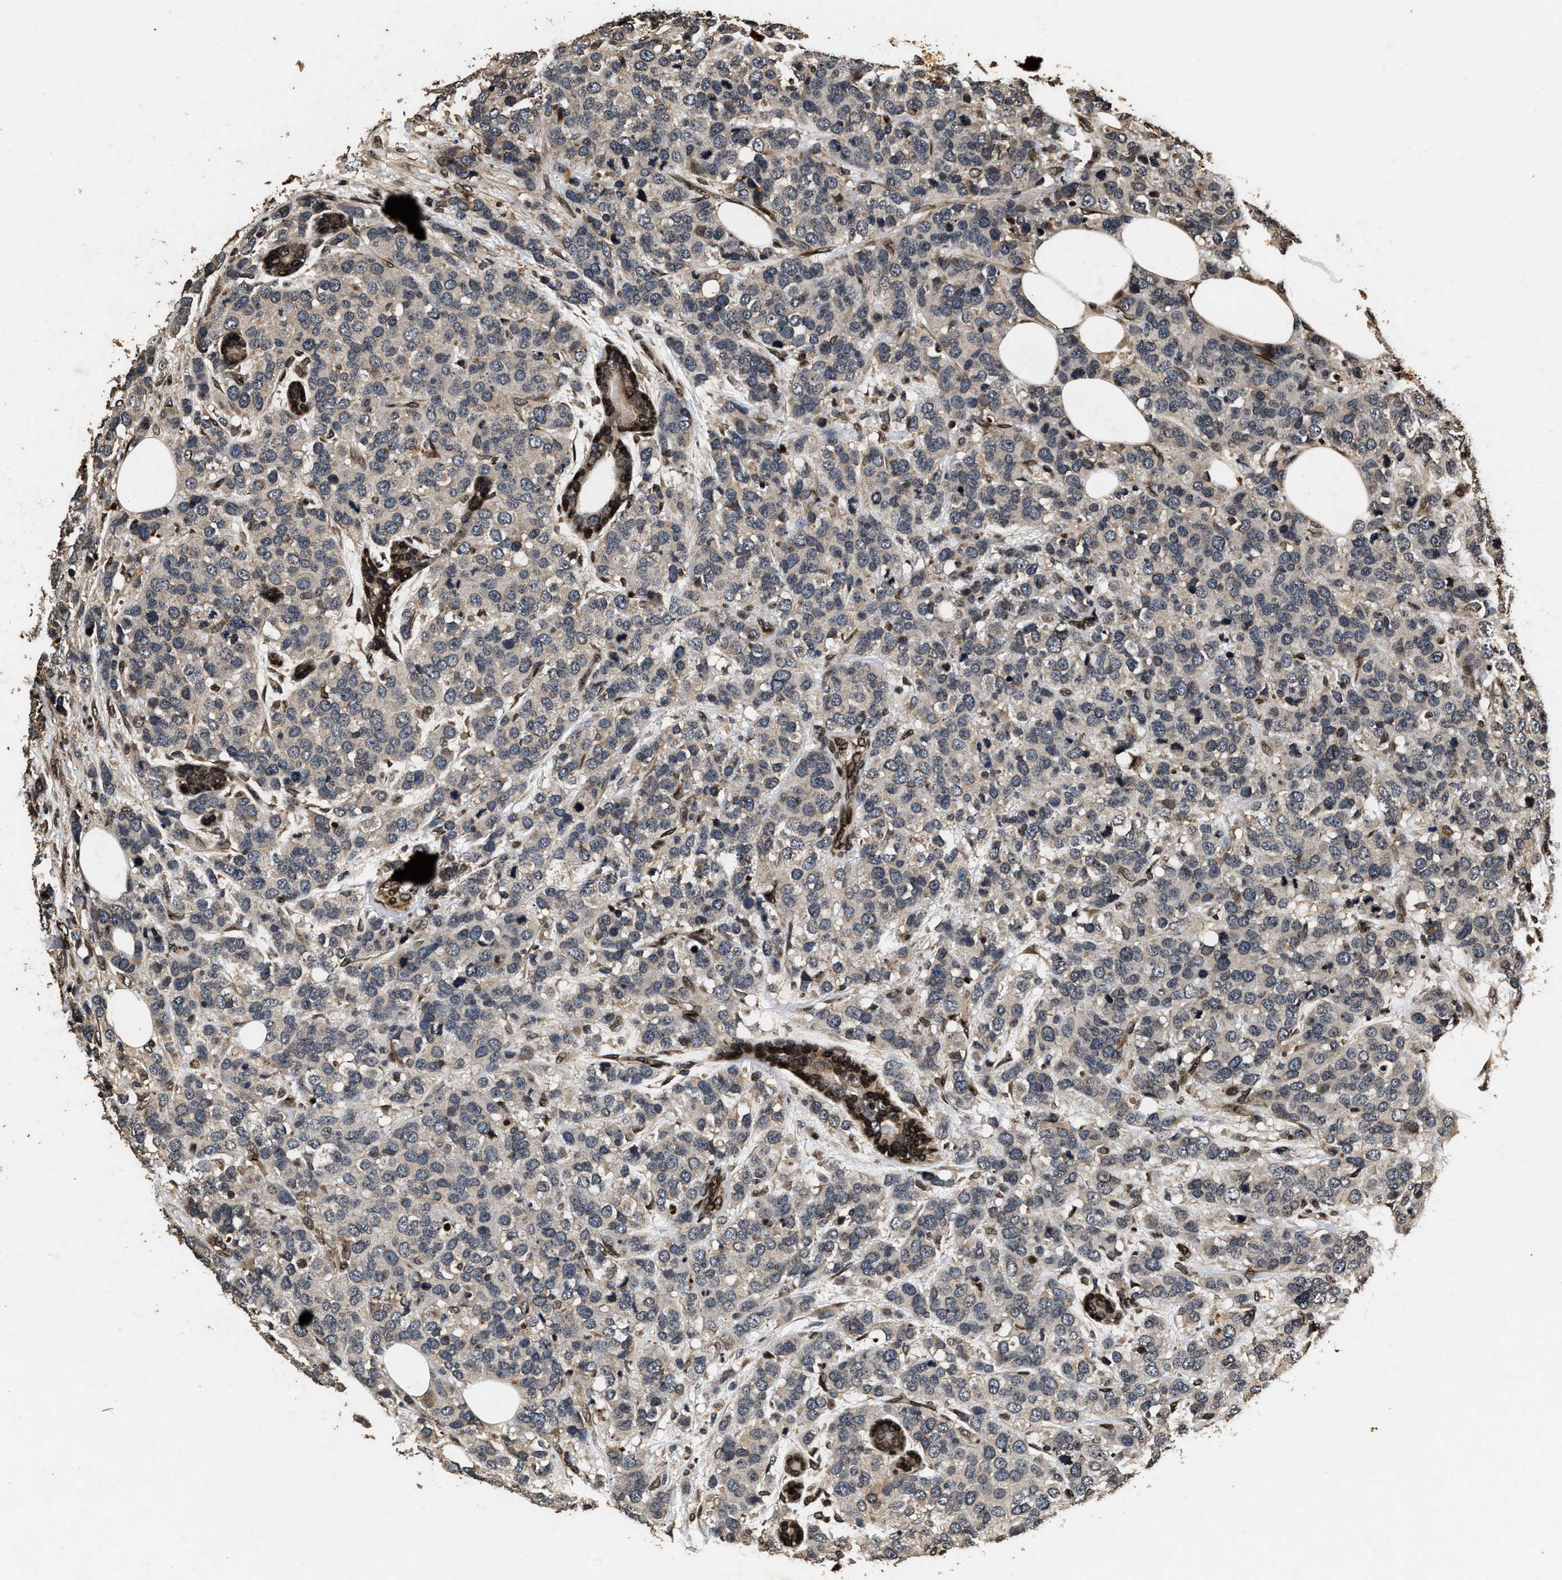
{"staining": {"intensity": "weak", "quantity": "<25%", "location": "cytoplasmic/membranous"}, "tissue": "breast cancer", "cell_type": "Tumor cells", "image_type": "cancer", "snomed": [{"axis": "morphology", "description": "Lobular carcinoma"}, {"axis": "topography", "description": "Breast"}], "caption": "Tumor cells are negative for protein expression in human breast cancer (lobular carcinoma). Nuclei are stained in blue.", "gene": "ACCS", "patient": {"sex": "female", "age": 59}}